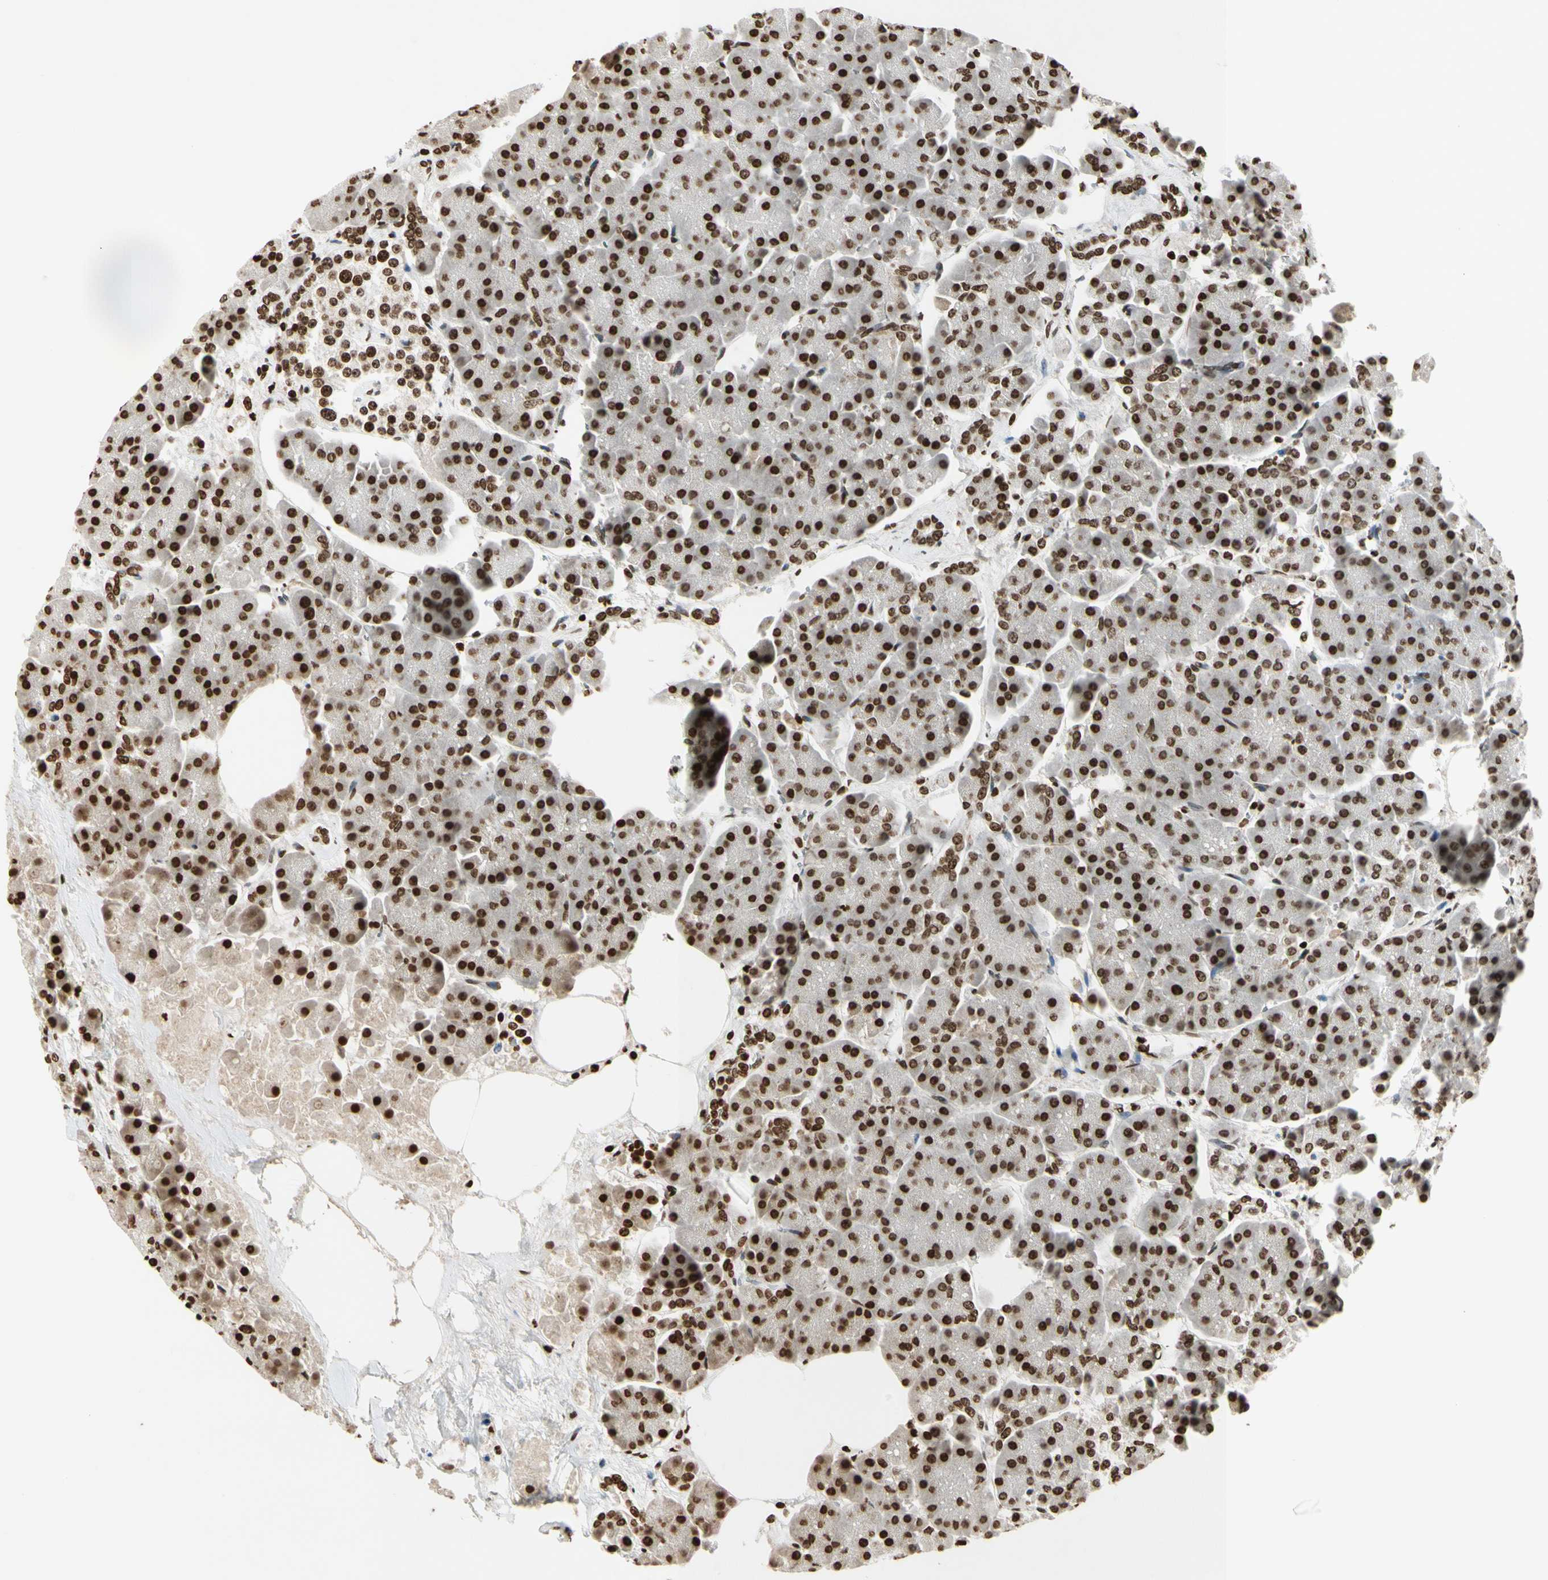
{"staining": {"intensity": "strong", "quantity": ">75%", "location": "nuclear"}, "tissue": "pancreas", "cell_type": "Exocrine glandular cells", "image_type": "normal", "snomed": [{"axis": "morphology", "description": "Normal tissue, NOS"}, {"axis": "topography", "description": "Pancreas"}], "caption": "Protein analysis of normal pancreas reveals strong nuclear positivity in about >75% of exocrine glandular cells. (brown staining indicates protein expression, while blue staining denotes nuclei).", "gene": "RORA", "patient": {"sex": "female", "age": 70}}